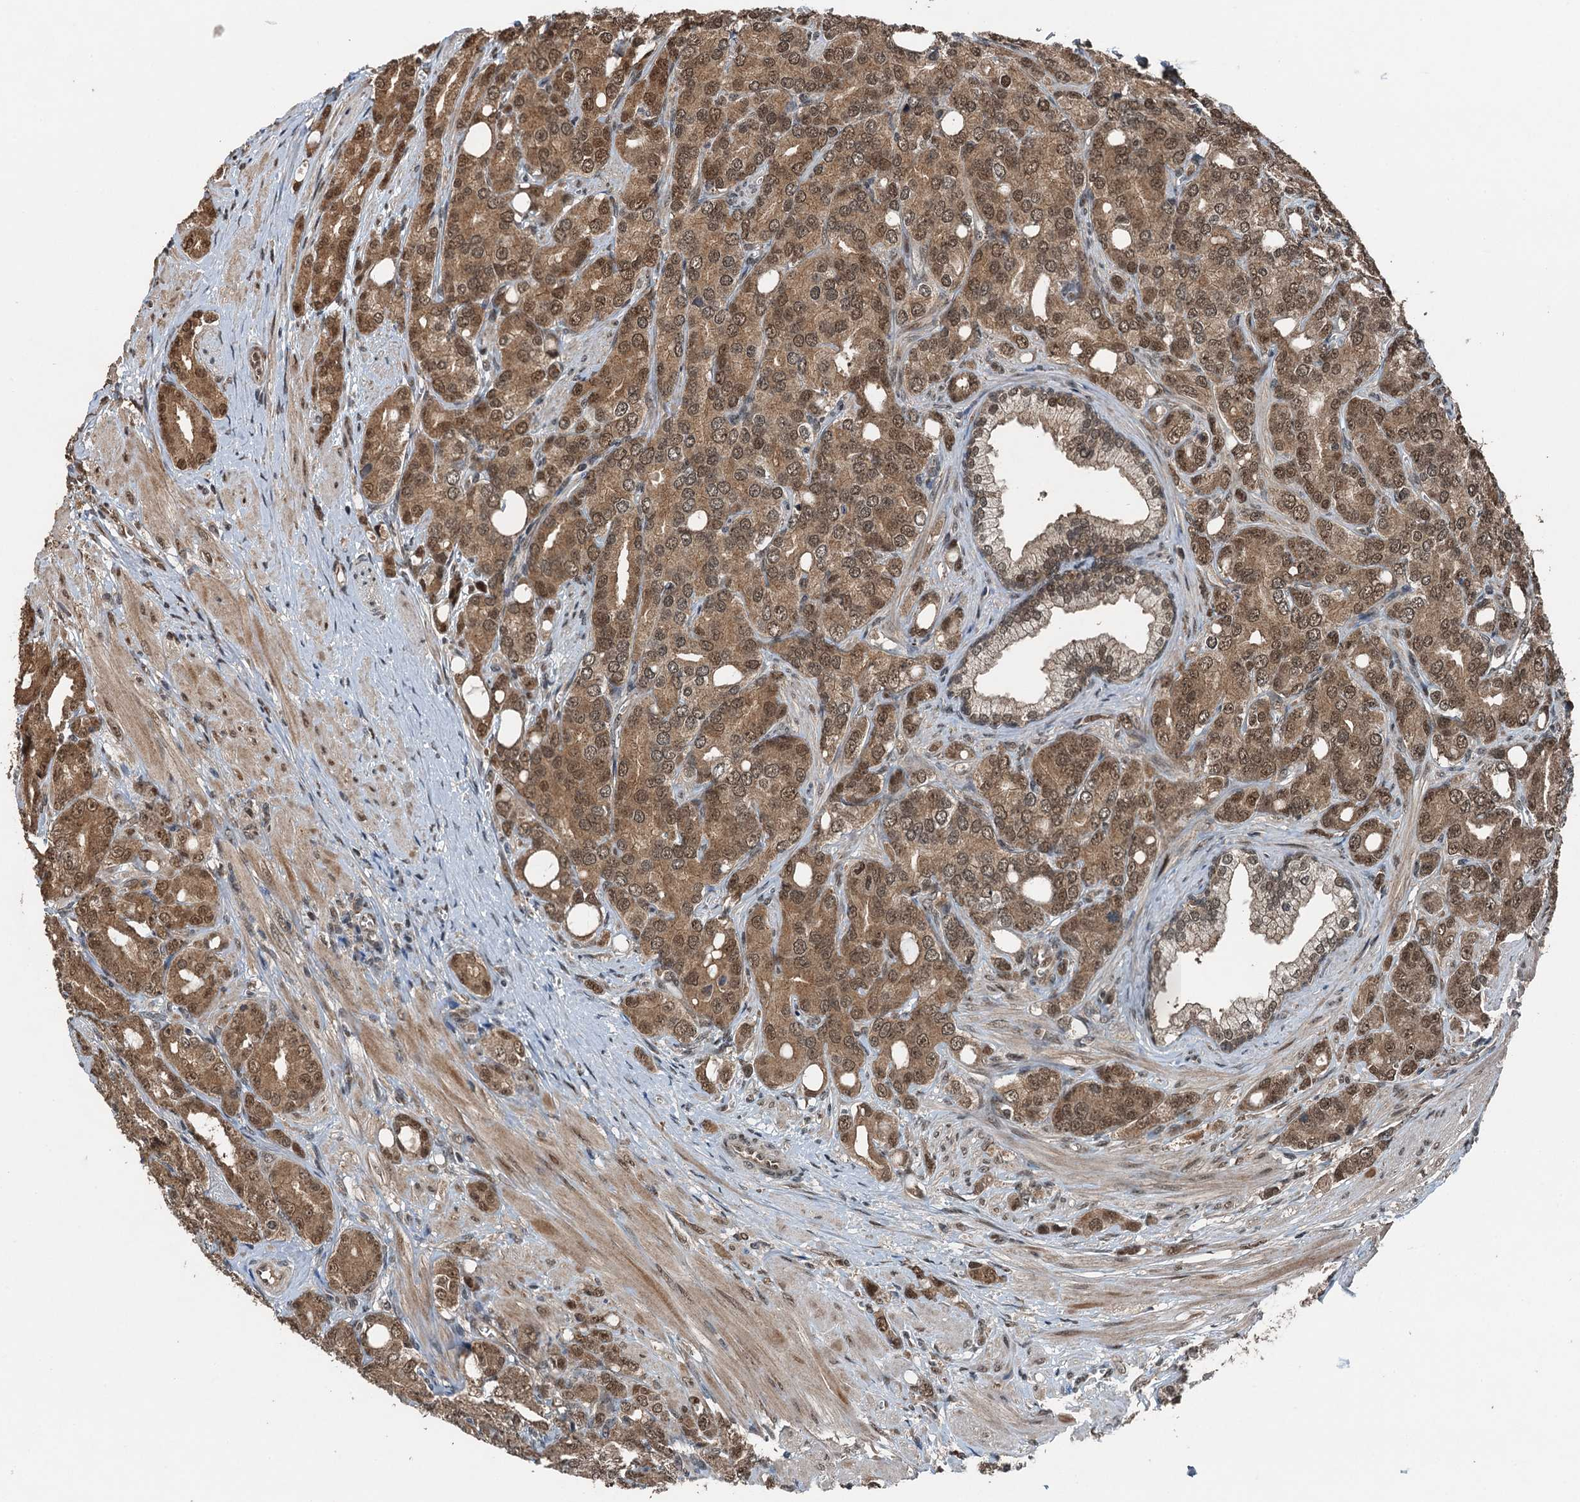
{"staining": {"intensity": "moderate", "quantity": ">75%", "location": "cytoplasmic/membranous,nuclear"}, "tissue": "prostate cancer", "cell_type": "Tumor cells", "image_type": "cancer", "snomed": [{"axis": "morphology", "description": "Adenocarcinoma, High grade"}, {"axis": "topography", "description": "Prostate"}], "caption": "Prostate cancer stained with a brown dye exhibits moderate cytoplasmic/membranous and nuclear positive positivity in approximately >75% of tumor cells.", "gene": "UBXN6", "patient": {"sex": "male", "age": 62}}